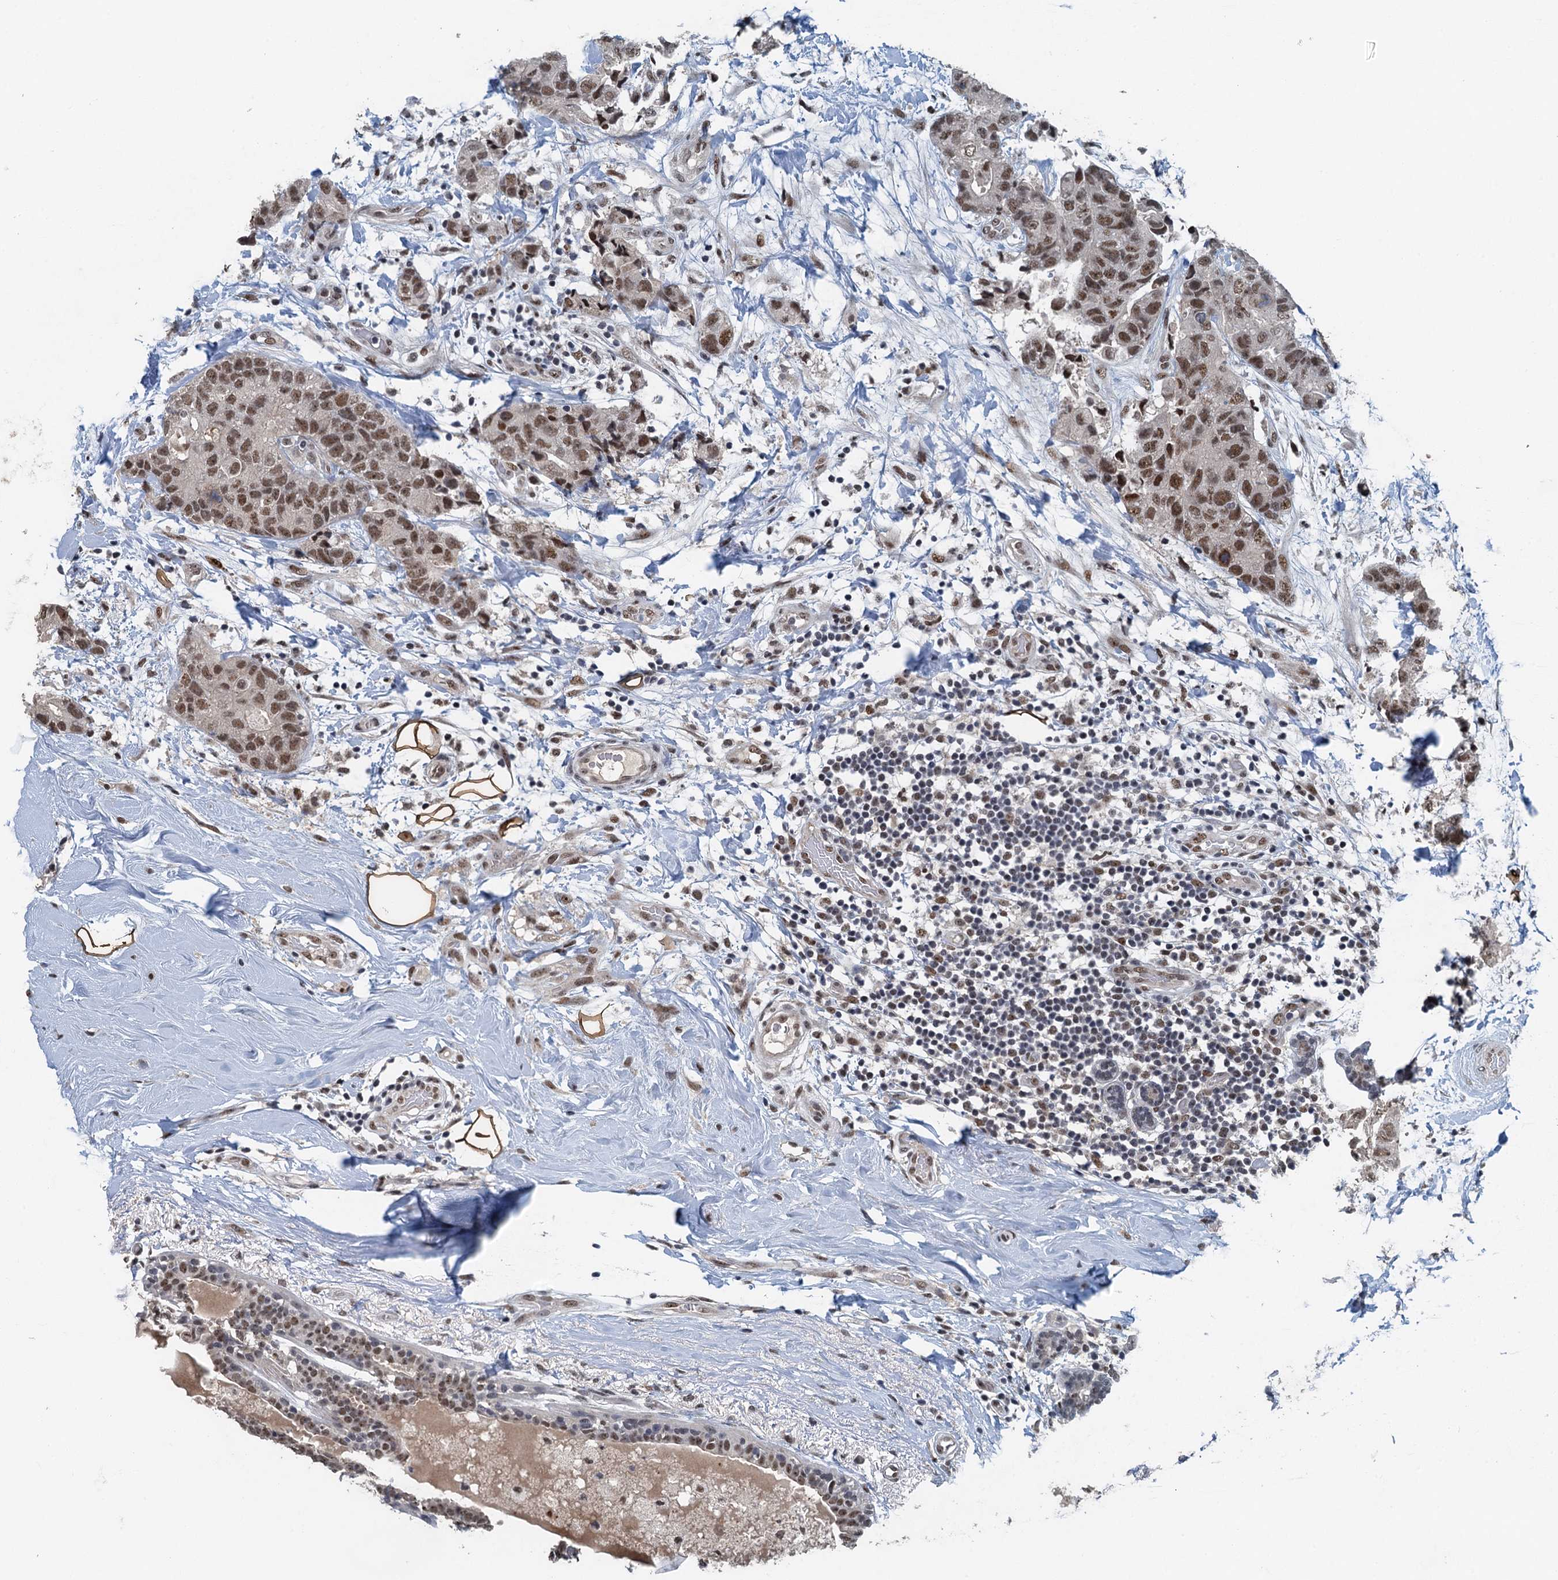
{"staining": {"intensity": "moderate", "quantity": ">75%", "location": "nuclear"}, "tissue": "breast cancer", "cell_type": "Tumor cells", "image_type": "cancer", "snomed": [{"axis": "morphology", "description": "Duct carcinoma"}, {"axis": "topography", "description": "Breast"}], "caption": "Immunohistochemistry (IHC) histopathology image of neoplastic tissue: human breast cancer stained using immunohistochemistry demonstrates medium levels of moderate protein expression localized specifically in the nuclear of tumor cells, appearing as a nuclear brown color.", "gene": "MTA3", "patient": {"sex": "female", "age": 62}}